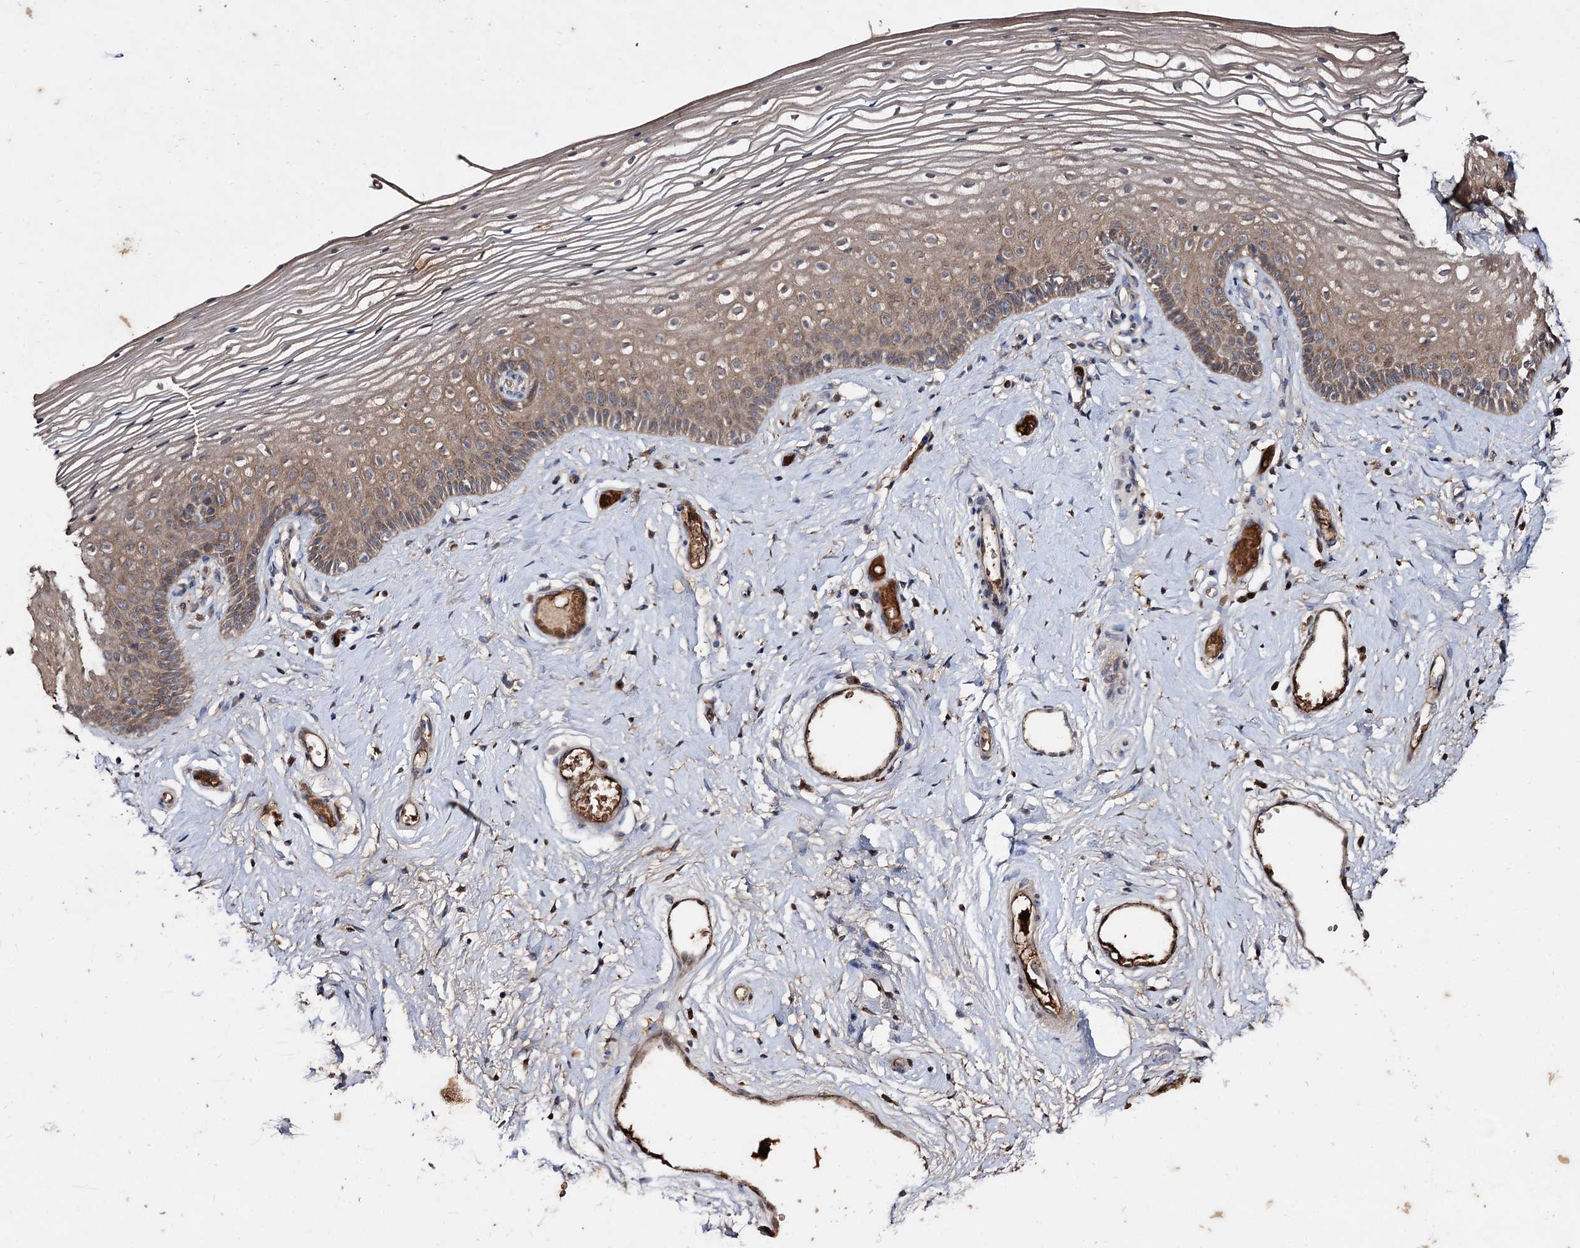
{"staining": {"intensity": "moderate", "quantity": ">75%", "location": "cytoplasmic/membranous"}, "tissue": "vagina", "cell_type": "Squamous epithelial cells", "image_type": "normal", "snomed": [{"axis": "morphology", "description": "Normal tissue, NOS"}, {"axis": "topography", "description": "Vagina"}], "caption": "Protein staining exhibits moderate cytoplasmic/membranous staining in approximately >75% of squamous epithelial cells in normal vagina. (DAB IHC with brightfield microscopy, high magnification).", "gene": "ARFIP2", "patient": {"sex": "female", "age": 46}}